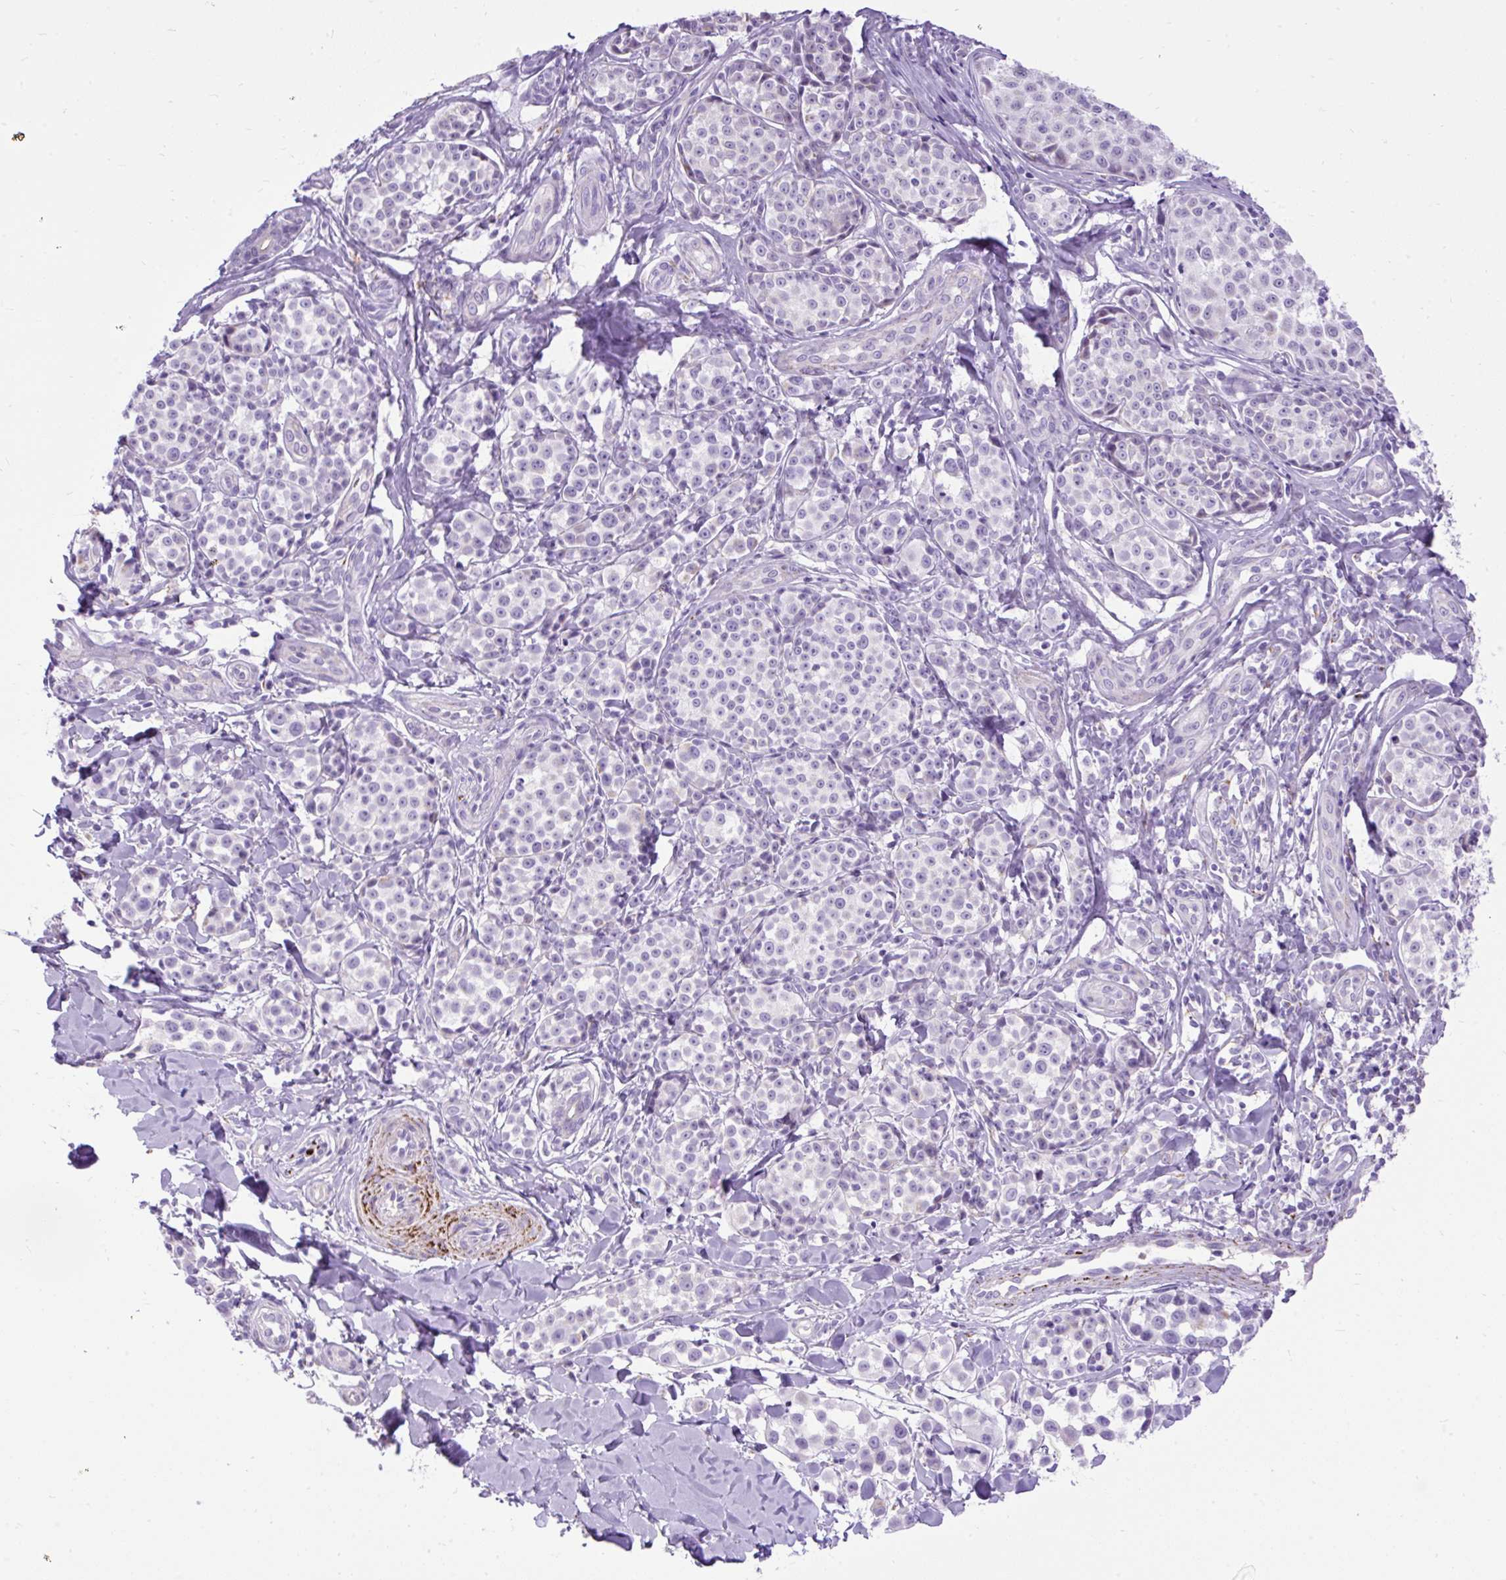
{"staining": {"intensity": "negative", "quantity": "none", "location": "none"}, "tissue": "melanoma", "cell_type": "Tumor cells", "image_type": "cancer", "snomed": [{"axis": "morphology", "description": "Malignant melanoma, NOS"}, {"axis": "topography", "description": "Skin"}], "caption": "Immunohistochemistry (IHC) histopathology image of malignant melanoma stained for a protein (brown), which exhibits no expression in tumor cells.", "gene": "ZNF256", "patient": {"sex": "female", "age": 35}}